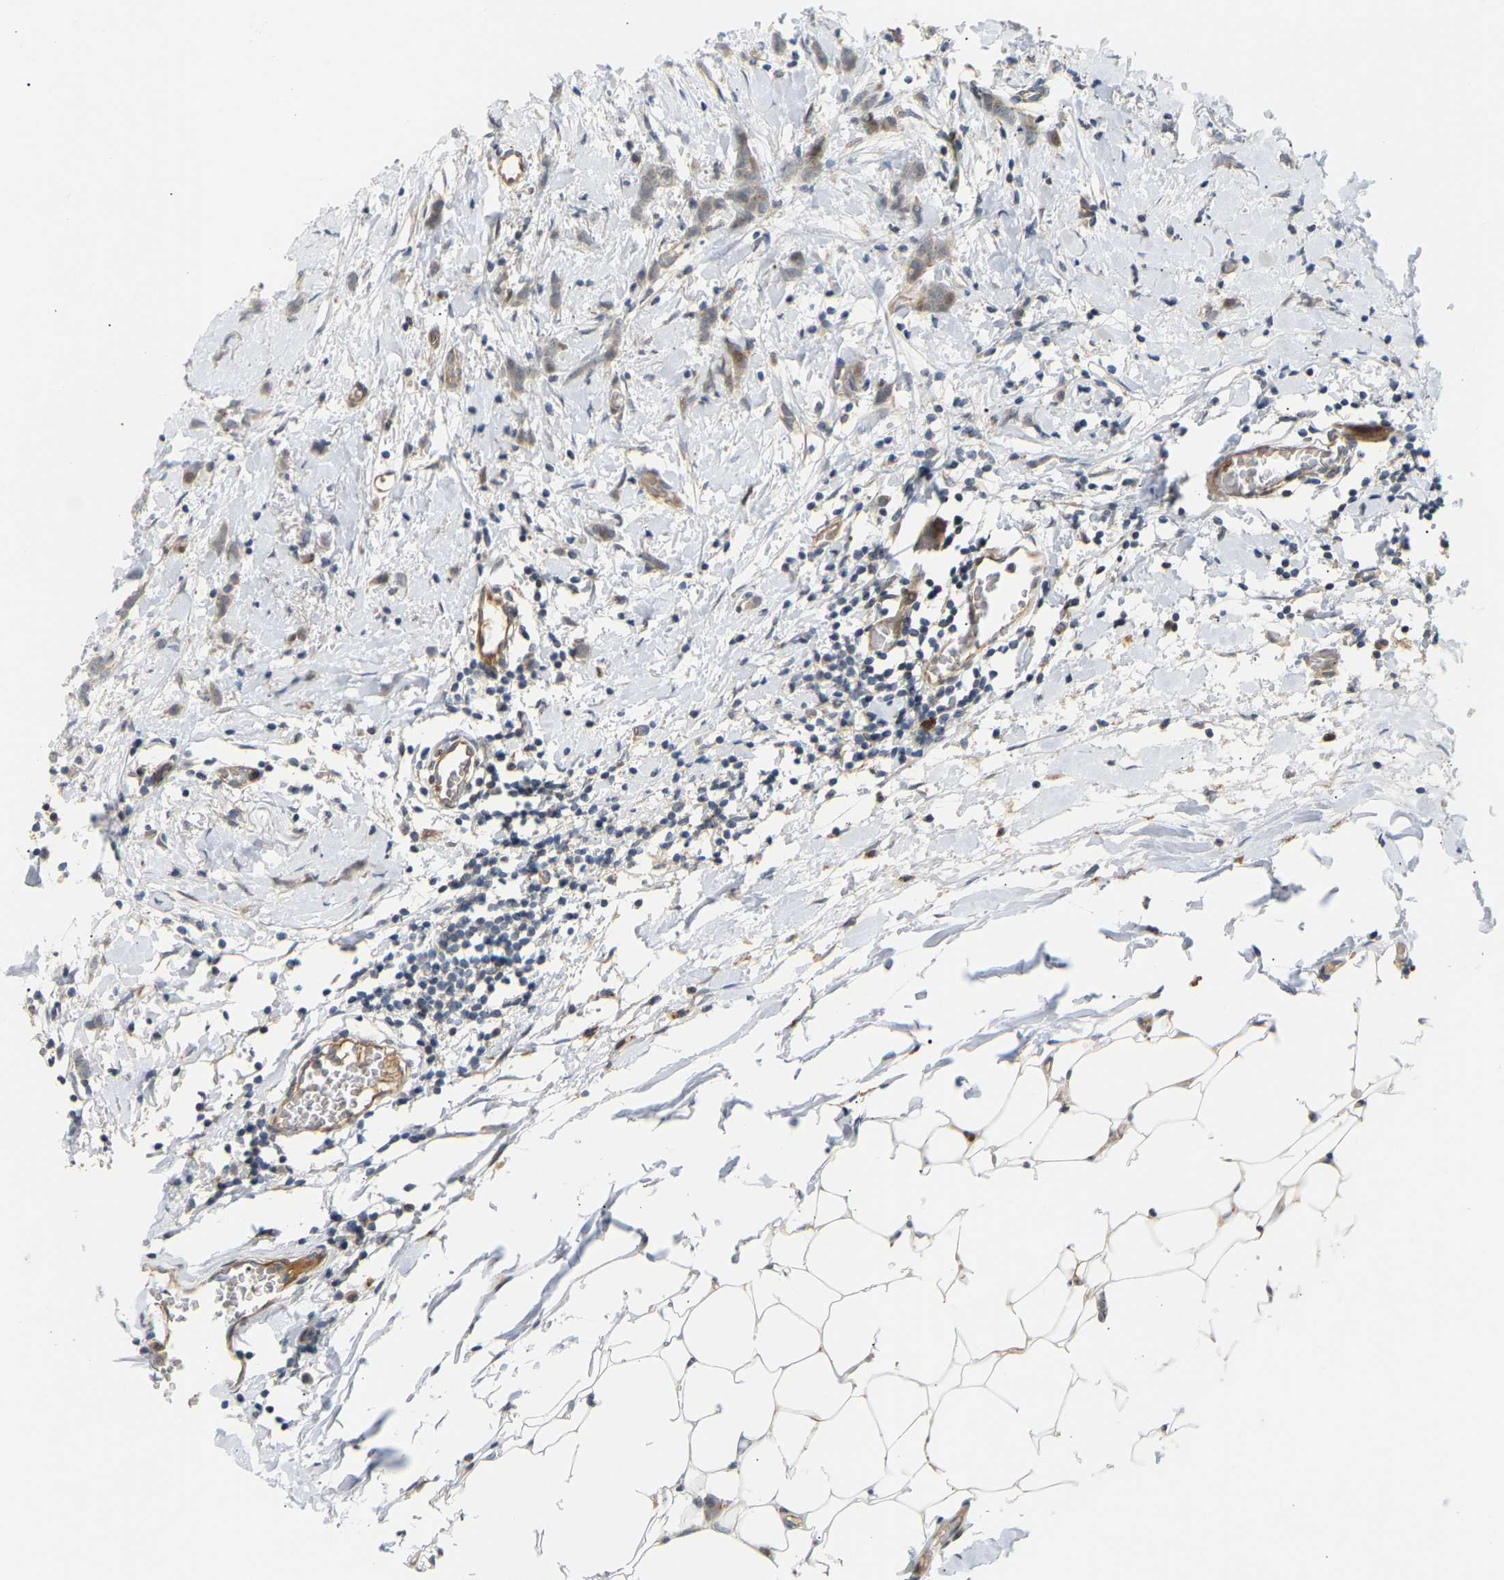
{"staining": {"intensity": "weak", "quantity": ">75%", "location": "cytoplasmic/membranous"}, "tissue": "breast cancer", "cell_type": "Tumor cells", "image_type": "cancer", "snomed": [{"axis": "morphology", "description": "Lobular carcinoma, in situ"}, {"axis": "morphology", "description": "Lobular carcinoma"}, {"axis": "topography", "description": "Breast"}], "caption": "An image showing weak cytoplasmic/membranous expression in about >75% of tumor cells in breast cancer, as visualized by brown immunohistochemical staining.", "gene": "POGLUT2", "patient": {"sex": "female", "age": 41}}